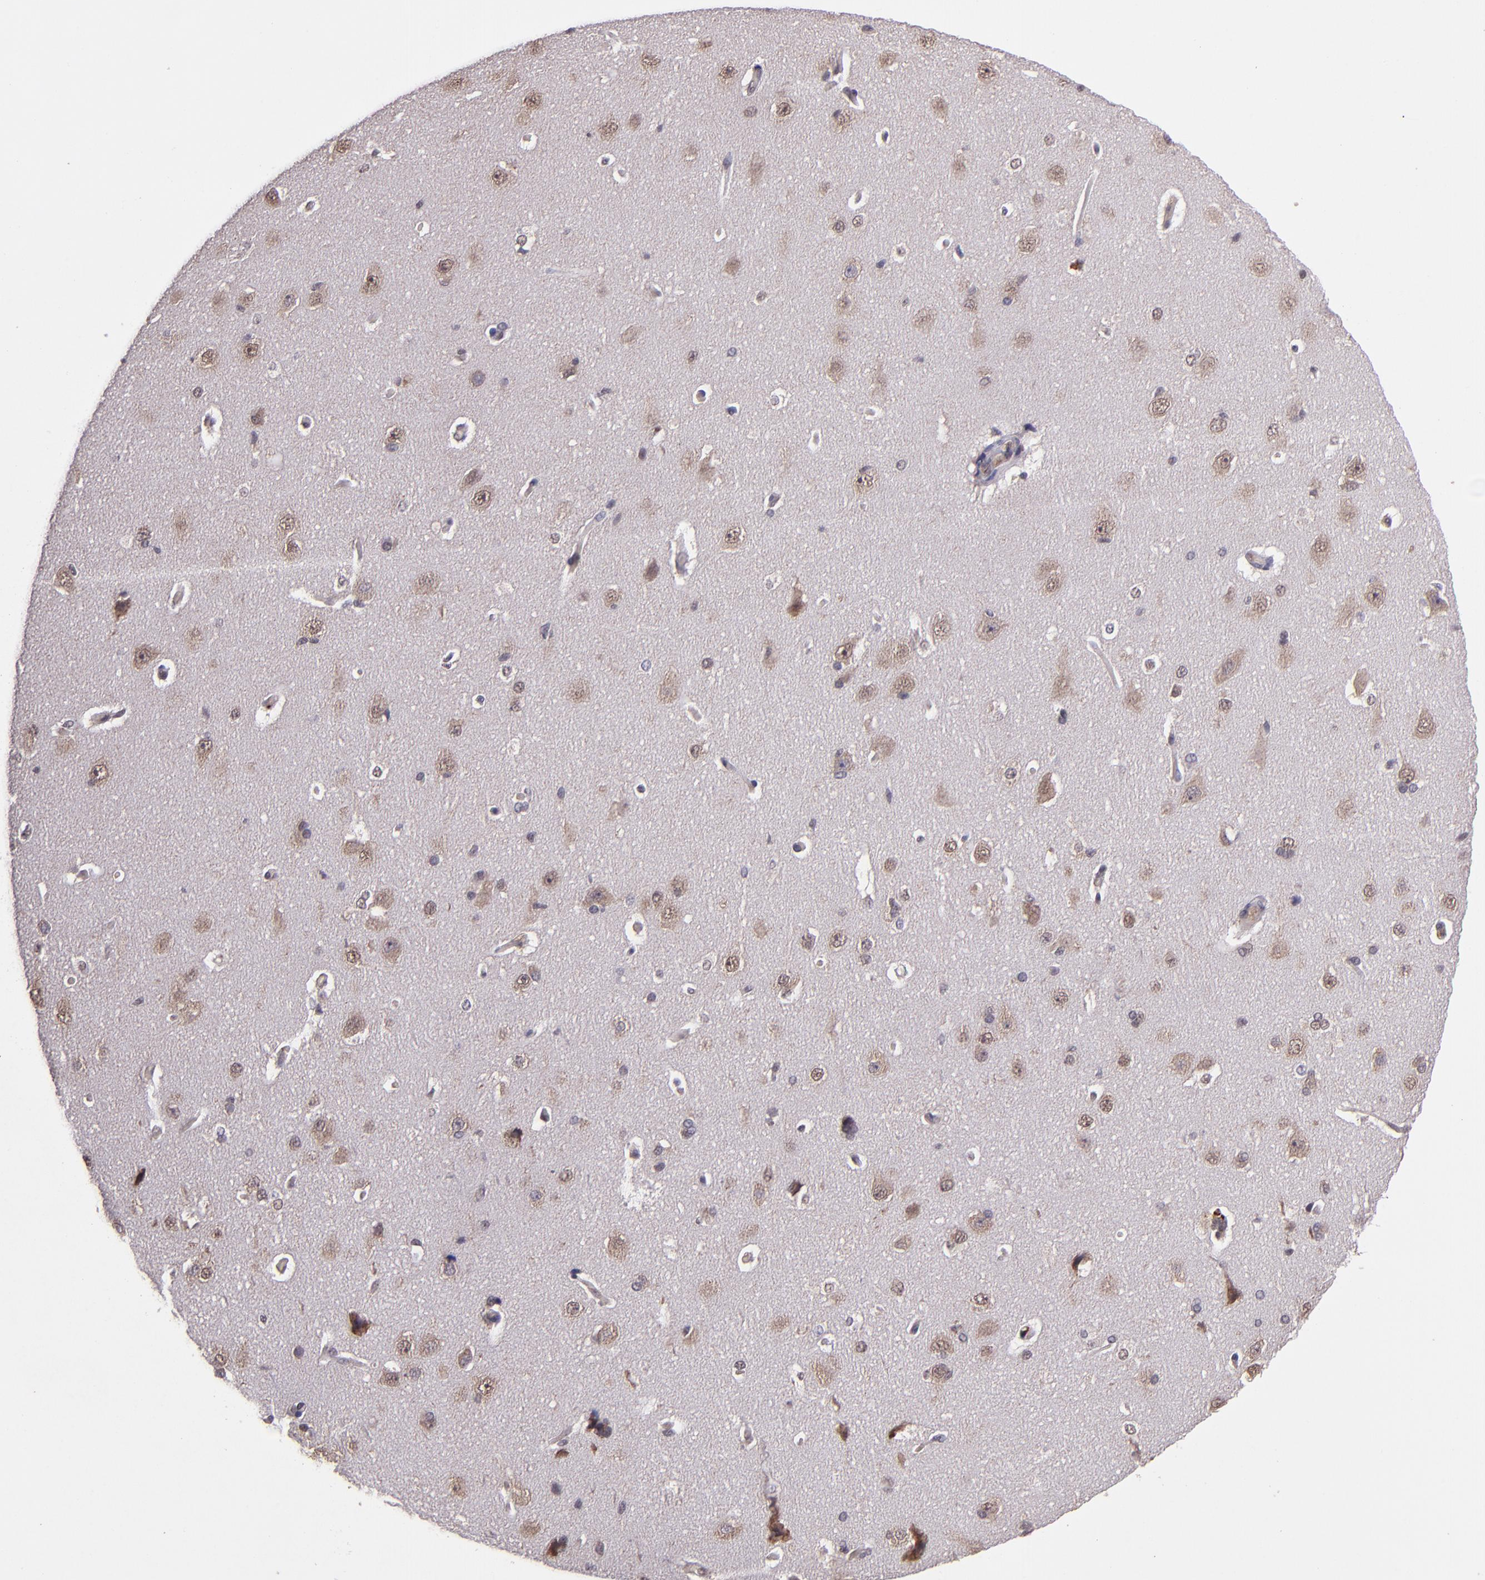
{"staining": {"intensity": "moderate", "quantity": "25%-75%", "location": "nuclear"}, "tissue": "cerebral cortex", "cell_type": "Endothelial cells", "image_type": "normal", "snomed": [{"axis": "morphology", "description": "Normal tissue, NOS"}, {"axis": "topography", "description": "Cerebral cortex"}], "caption": "Immunohistochemistry (IHC) staining of normal cerebral cortex, which displays medium levels of moderate nuclear staining in approximately 25%-75% of endothelial cells indicating moderate nuclear protein positivity. The staining was performed using DAB (brown) for protein detection and nuclei were counterstained in hematoxylin (blue).", "gene": "USP51", "patient": {"sex": "female", "age": 45}}